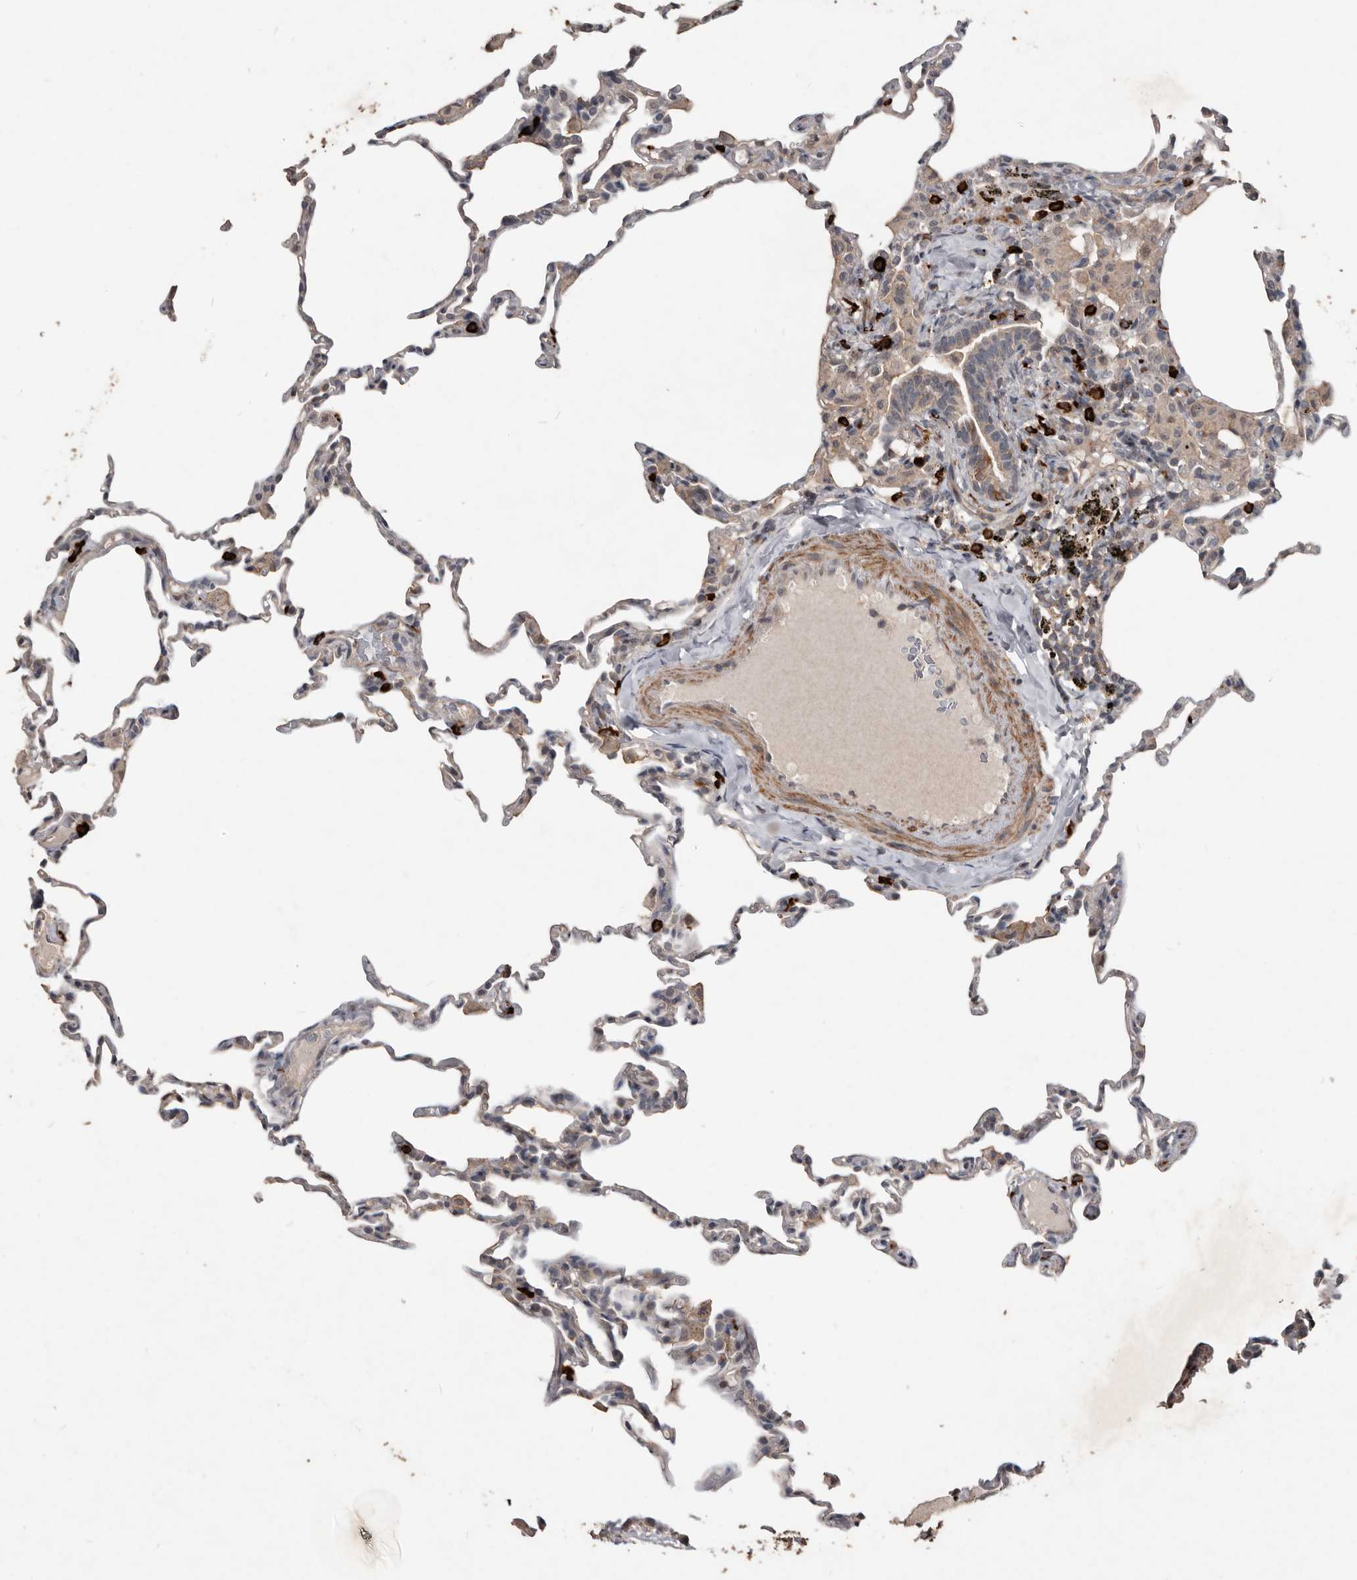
{"staining": {"intensity": "weak", "quantity": "25%-75%", "location": "cytoplasmic/membranous"}, "tissue": "lung", "cell_type": "Alveolar cells", "image_type": "normal", "snomed": [{"axis": "morphology", "description": "Normal tissue, NOS"}, {"axis": "topography", "description": "Lung"}], "caption": "Immunohistochemical staining of unremarkable lung reveals low levels of weak cytoplasmic/membranous positivity in about 25%-75% of alveolar cells.", "gene": "BAMBI", "patient": {"sex": "male", "age": 20}}